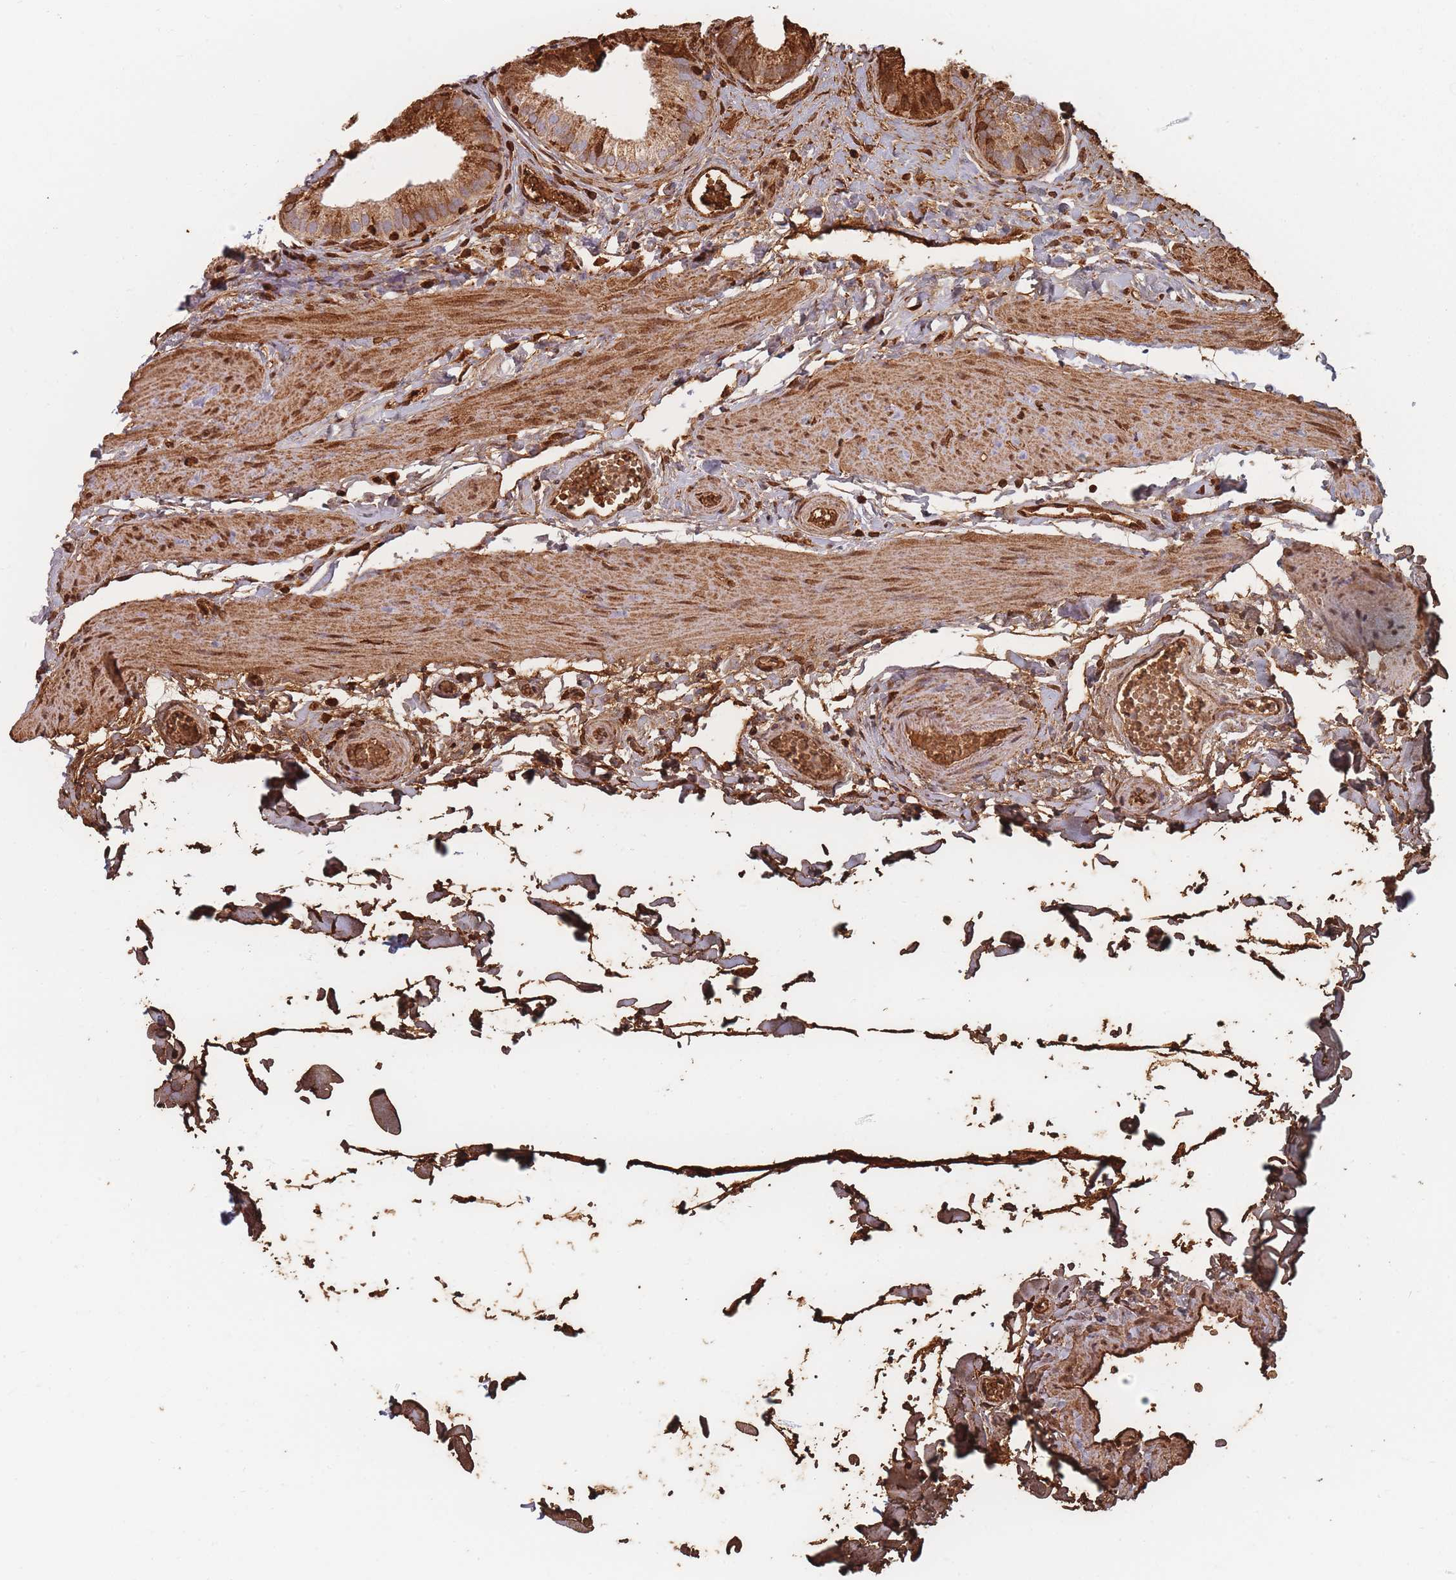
{"staining": {"intensity": "strong", "quantity": ">75%", "location": "cytoplasmic/membranous"}, "tissue": "gallbladder", "cell_type": "Glandular cells", "image_type": "normal", "snomed": [{"axis": "morphology", "description": "Normal tissue, NOS"}, {"axis": "topography", "description": "Gallbladder"}], "caption": "A high amount of strong cytoplasmic/membranous positivity is present in about >75% of glandular cells in normal gallbladder. The protein is stained brown, and the nuclei are stained in blue (DAB (3,3'-diaminobenzidine) IHC with brightfield microscopy, high magnification).", "gene": "SLC2A6", "patient": {"sex": "female", "age": 54}}